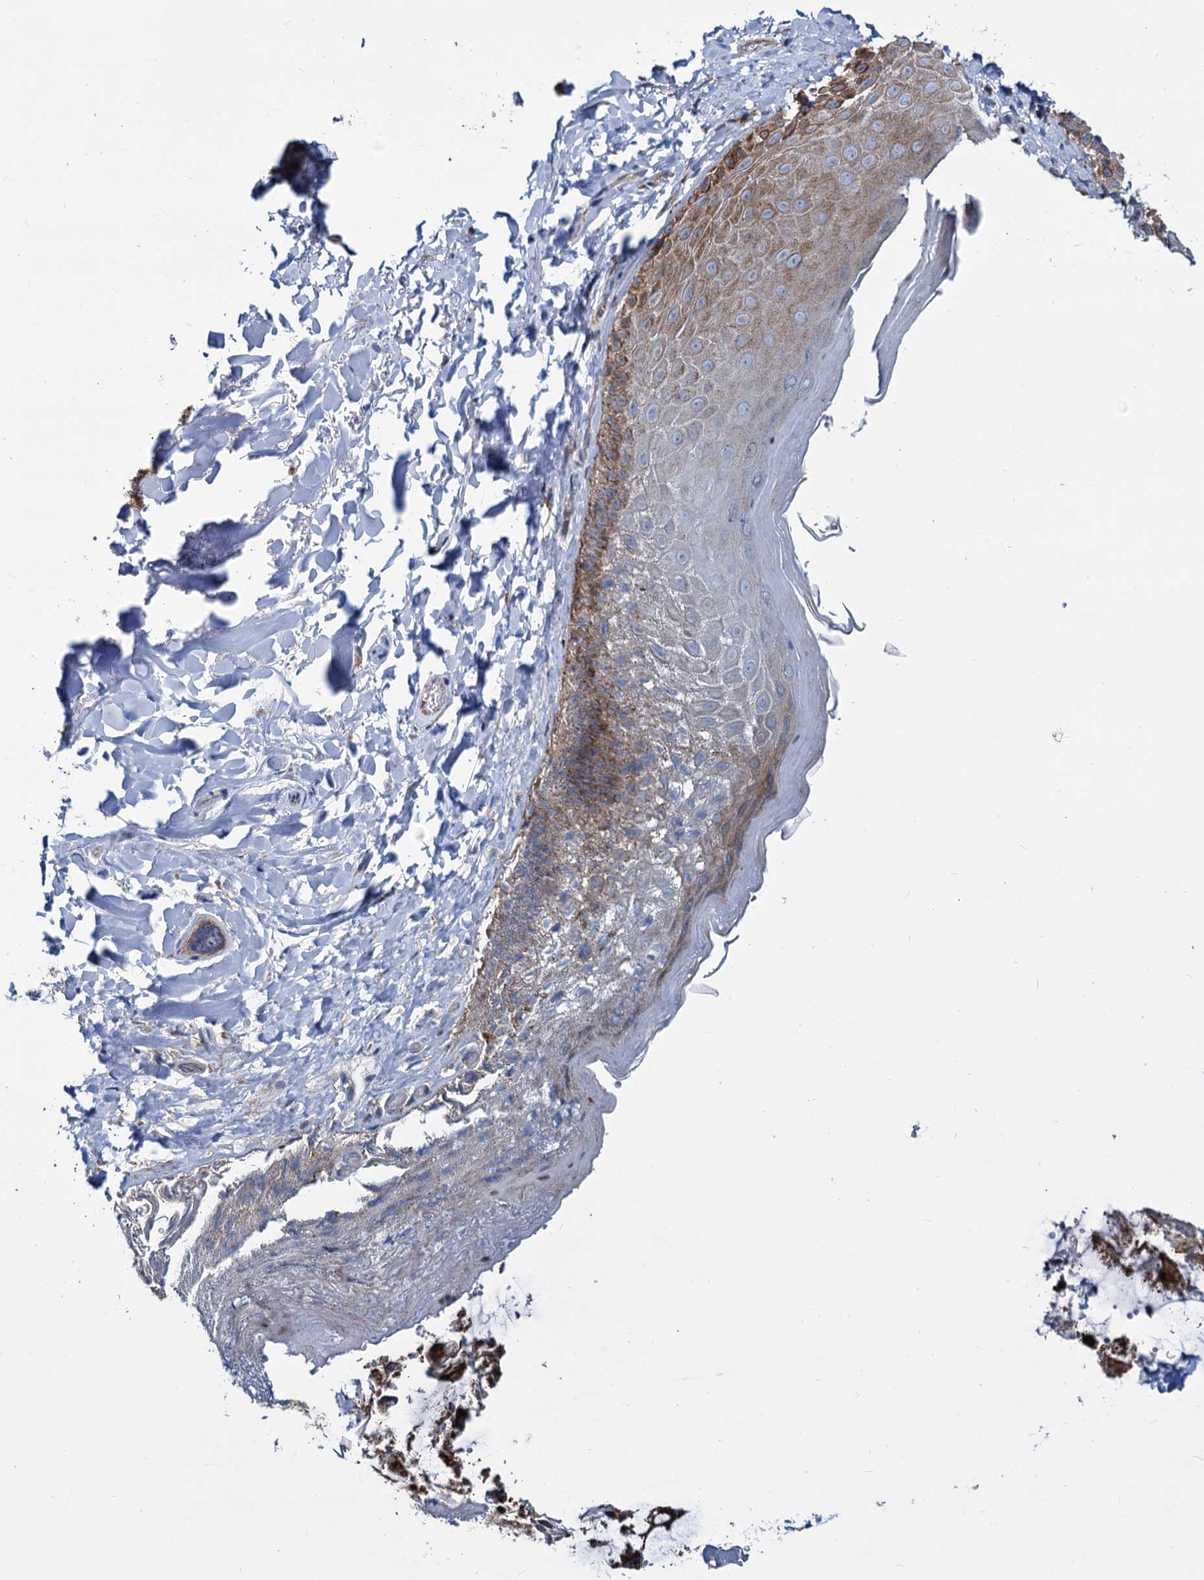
{"staining": {"intensity": "moderate", "quantity": "25%-75%", "location": "cytoplasmic/membranous"}, "tissue": "skin", "cell_type": "Epidermal cells", "image_type": "normal", "snomed": [{"axis": "morphology", "description": "Normal tissue, NOS"}, {"axis": "topography", "description": "Anal"}], "caption": "Immunohistochemical staining of benign skin reveals 25%-75% levels of moderate cytoplasmic/membranous protein expression in about 25%-75% of epidermal cells.", "gene": "PSEN1", "patient": {"sex": "male", "age": 44}}